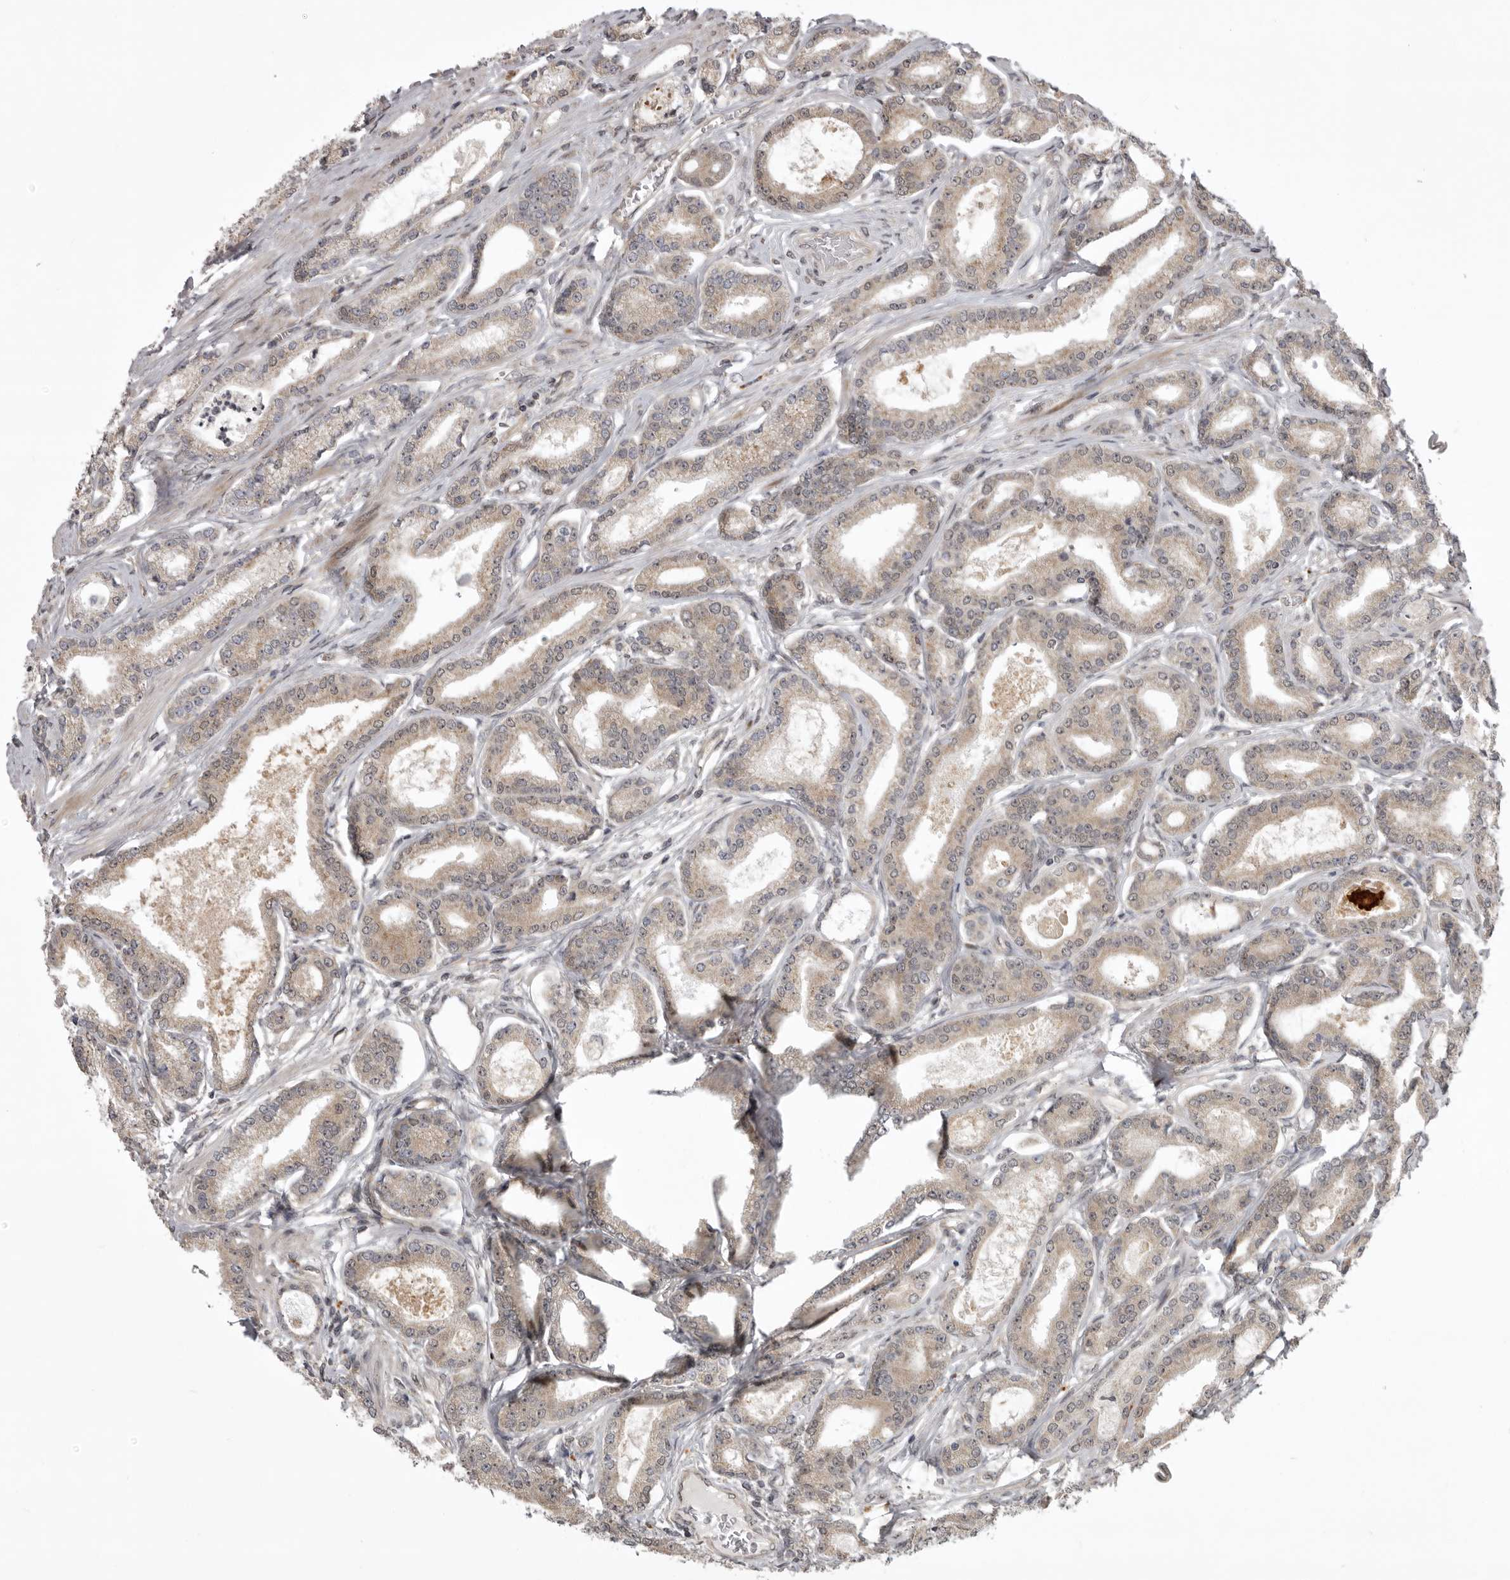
{"staining": {"intensity": "weak", "quantity": ">75%", "location": "cytoplasmic/membranous"}, "tissue": "prostate cancer", "cell_type": "Tumor cells", "image_type": "cancer", "snomed": [{"axis": "morphology", "description": "Adenocarcinoma, Low grade"}, {"axis": "topography", "description": "Prostate"}], "caption": "Immunohistochemical staining of prostate cancer demonstrates weak cytoplasmic/membranous protein staining in approximately >75% of tumor cells. Immunohistochemistry (ihc) stains the protein in brown and the nuclei are stained blue.", "gene": "C1orf109", "patient": {"sex": "male", "age": 60}}